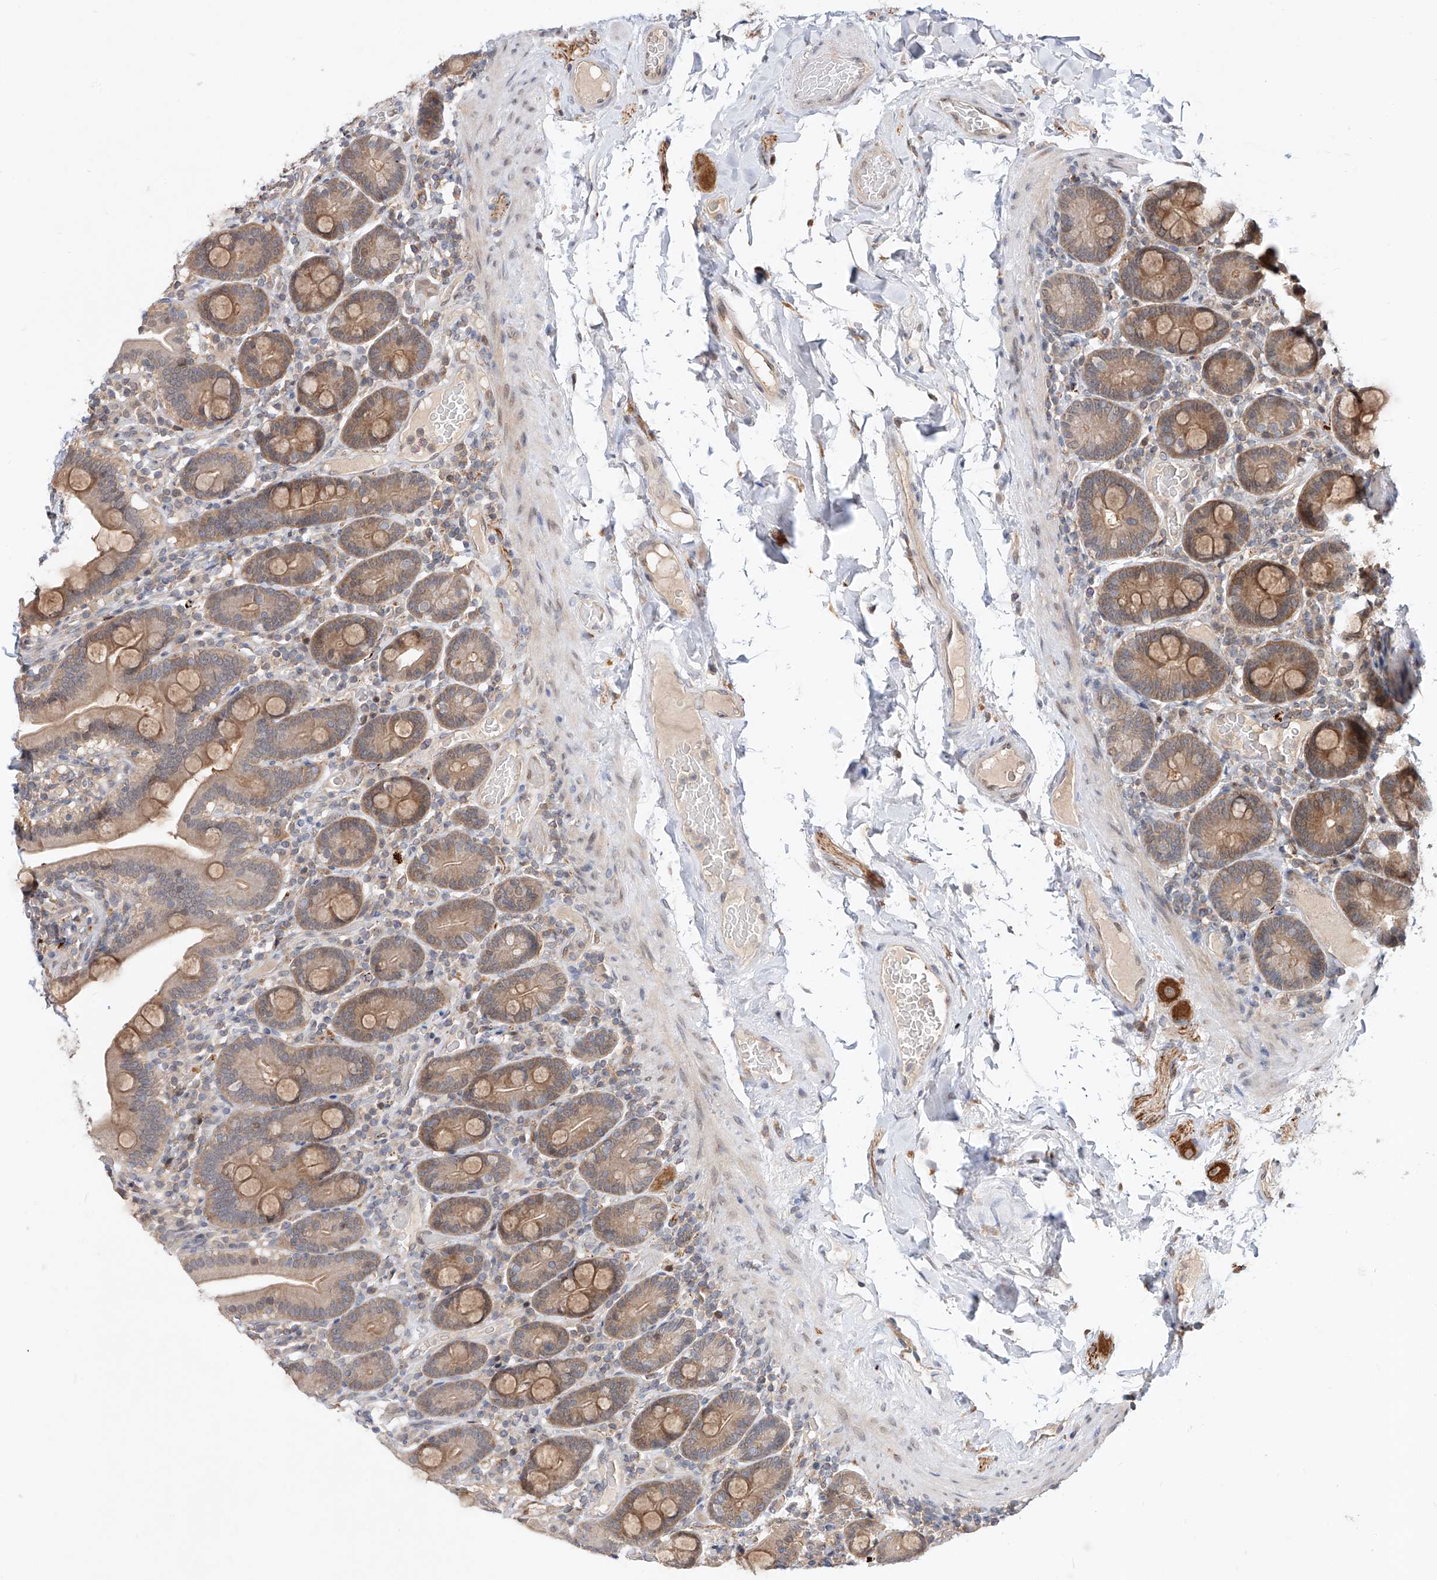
{"staining": {"intensity": "weak", "quantity": ">75%", "location": "cytoplasmic/membranous"}, "tissue": "duodenum", "cell_type": "Glandular cells", "image_type": "normal", "snomed": [{"axis": "morphology", "description": "Normal tissue, NOS"}, {"axis": "topography", "description": "Duodenum"}], "caption": "Human duodenum stained for a protein (brown) displays weak cytoplasmic/membranous positive positivity in about >75% of glandular cells.", "gene": "DIRAS3", "patient": {"sex": "male", "age": 55}}